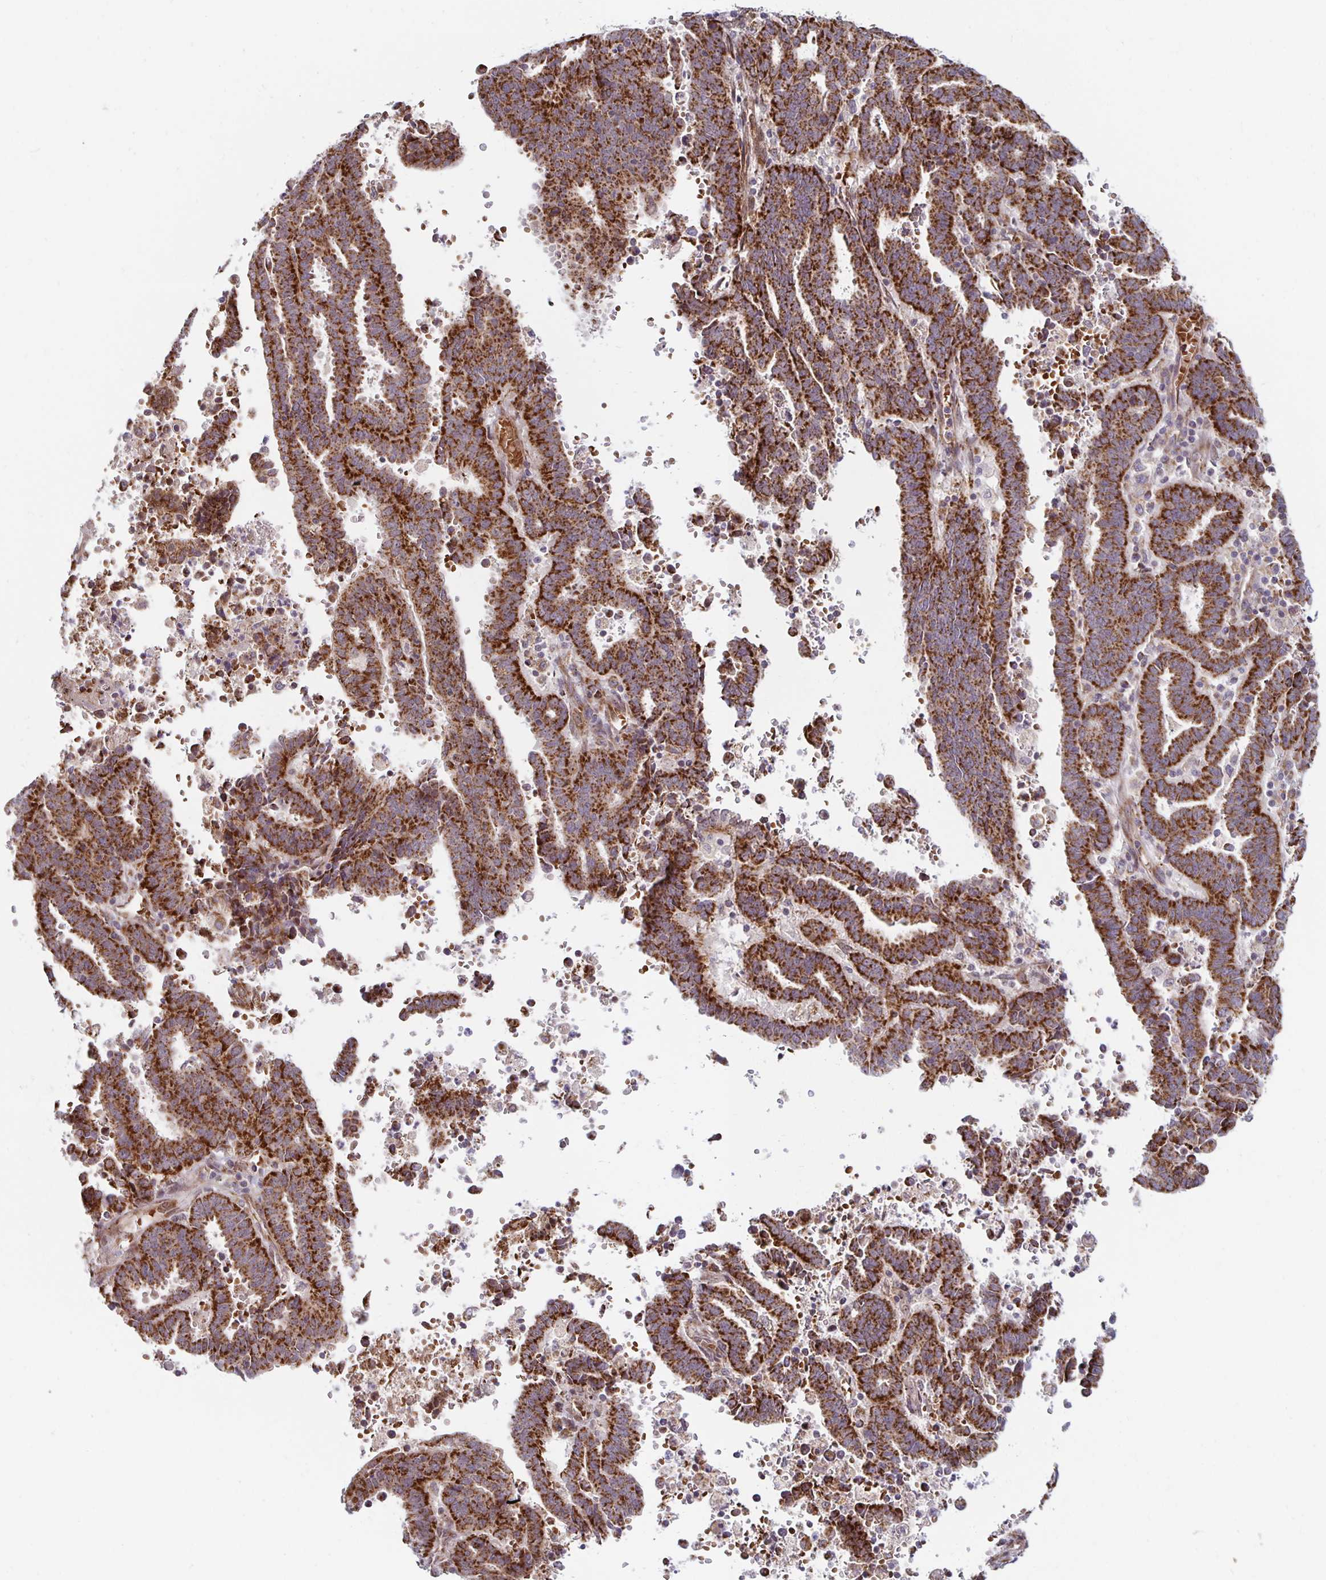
{"staining": {"intensity": "strong", "quantity": ">75%", "location": "cytoplasmic/membranous"}, "tissue": "endometrial cancer", "cell_type": "Tumor cells", "image_type": "cancer", "snomed": [{"axis": "morphology", "description": "Adenocarcinoma, NOS"}, {"axis": "topography", "description": "Uterus"}], "caption": "Immunohistochemistry of endometrial cancer (adenocarcinoma) exhibits high levels of strong cytoplasmic/membranous positivity in about >75% of tumor cells.", "gene": "MRPL28", "patient": {"sex": "female", "age": 83}}